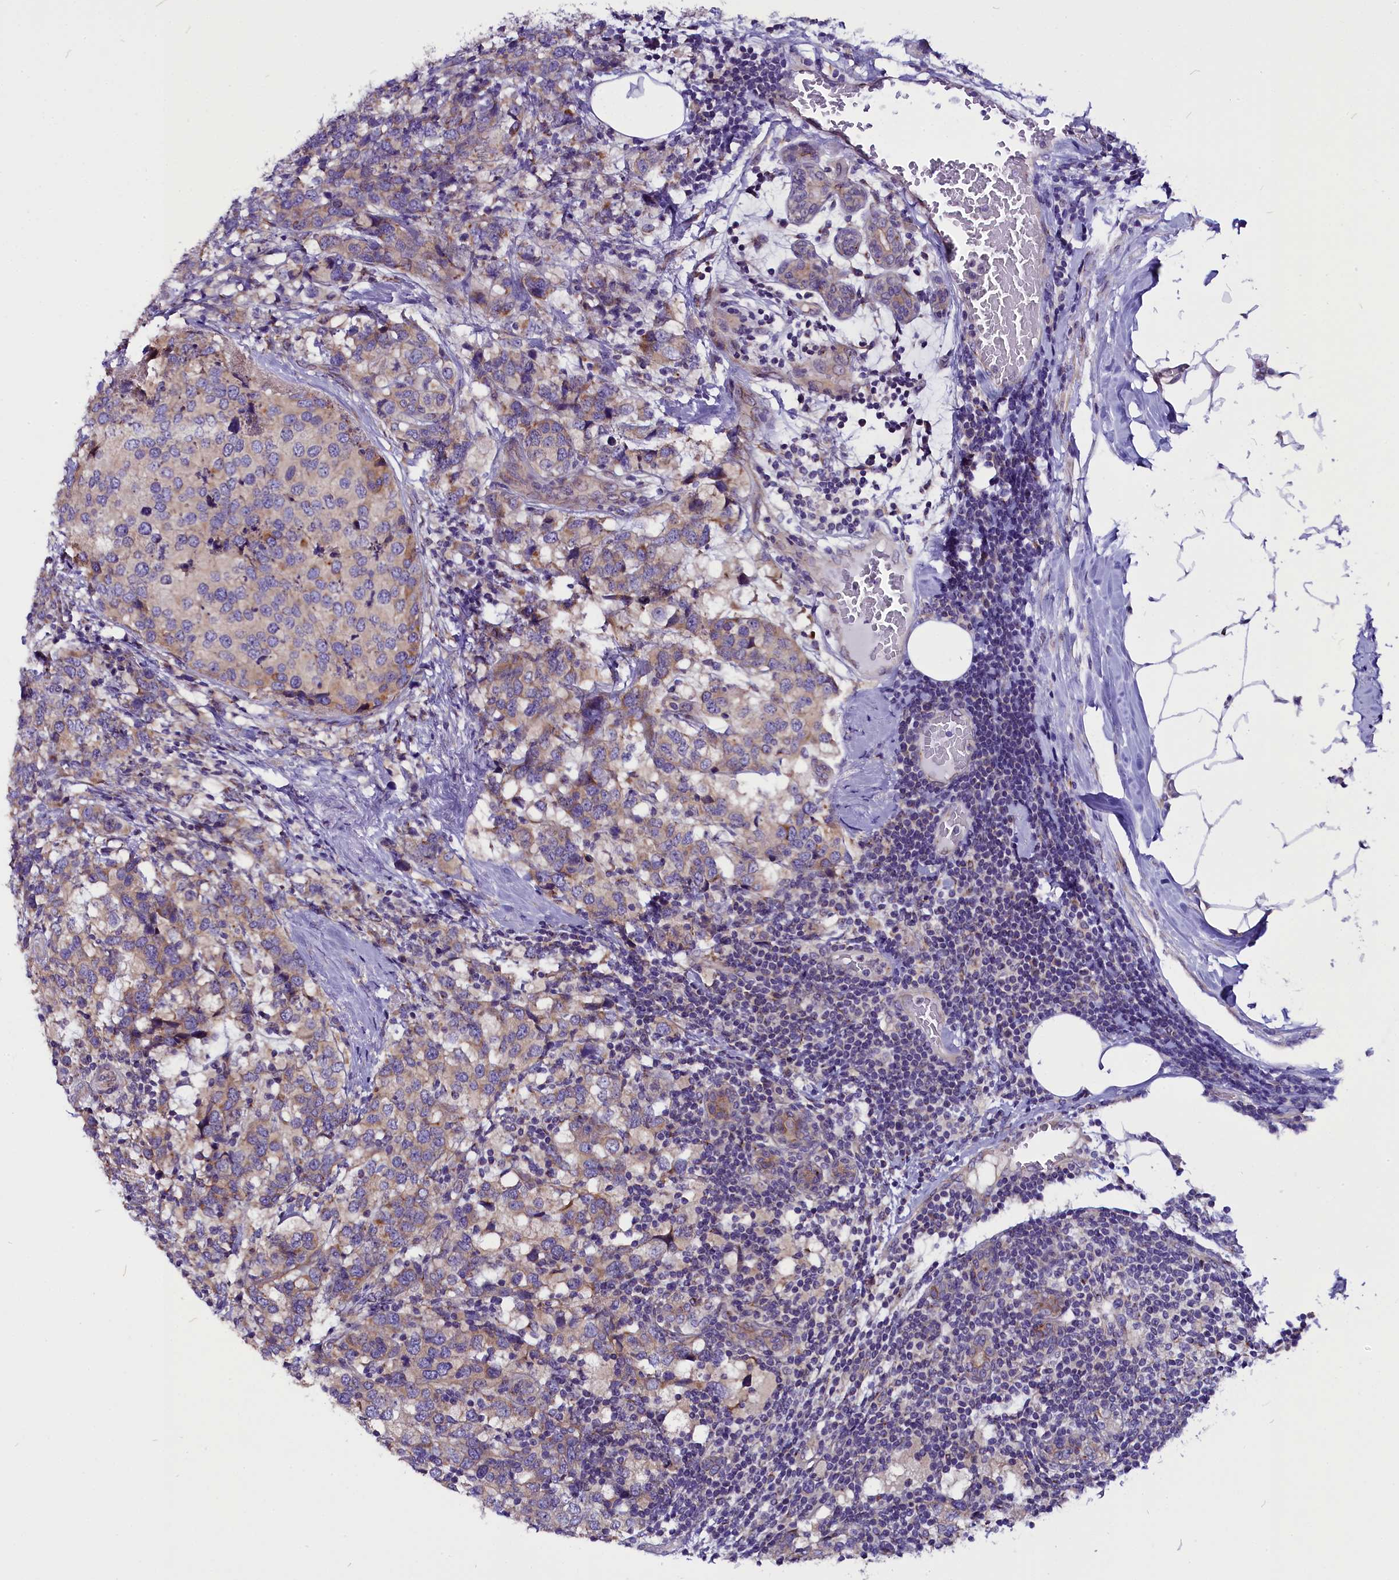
{"staining": {"intensity": "weak", "quantity": "<25%", "location": "cytoplasmic/membranous"}, "tissue": "breast cancer", "cell_type": "Tumor cells", "image_type": "cancer", "snomed": [{"axis": "morphology", "description": "Lobular carcinoma"}, {"axis": "topography", "description": "Breast"}], "caption": "The histopathology image exhibits no significant expression in tumor cells of breast cancer (lobular carcinoma).", "gene": "CEP170", "patient": {"sex": "female", "age": 59}}